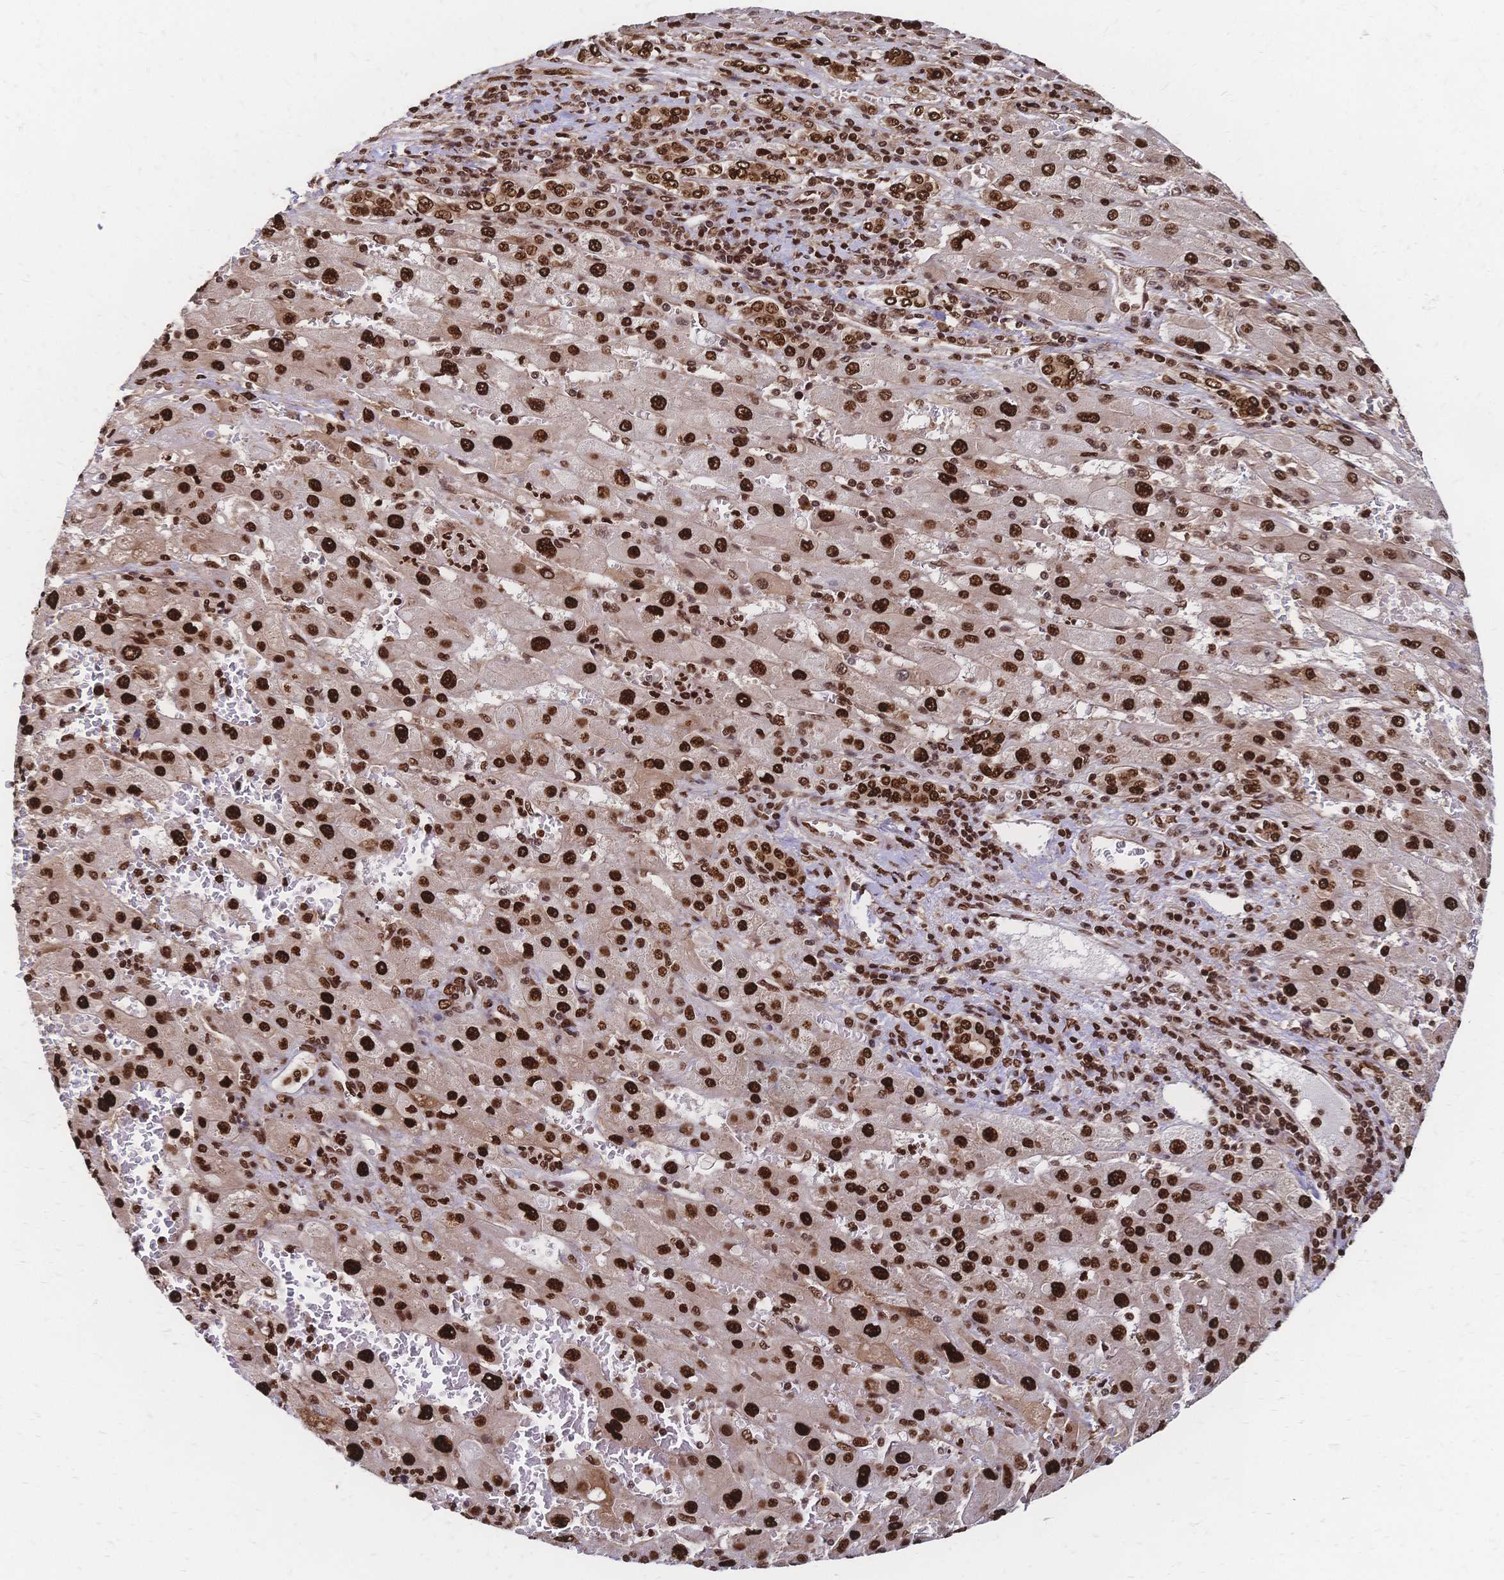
{"staining": {"intensity": "strong", "quantity": ">75%", "location": "nuclear"}, "tissue": "liver cancer", "cell_type": "Tumor cells", "image_type": "cancer", "snomed": [{"axis": "morphology", "description": "Carcinoma, Hepatocellular, NOS"}, {"axis": "topography", "description": "Liver"}], "caption": "Liver cancer was stained to show a protein in brown. There is high levels of strong nuclear expression in approximately >75% of tumor cells. The staining was performed using DAB (3,3'-diaminobenzidine) to visualize the protein expression in brown, while the nuclei were stained in blue with hematoxylin (Magnification: 20x).", "gene": "HDGF", "patient": {"sex": "female", "age": 73}}